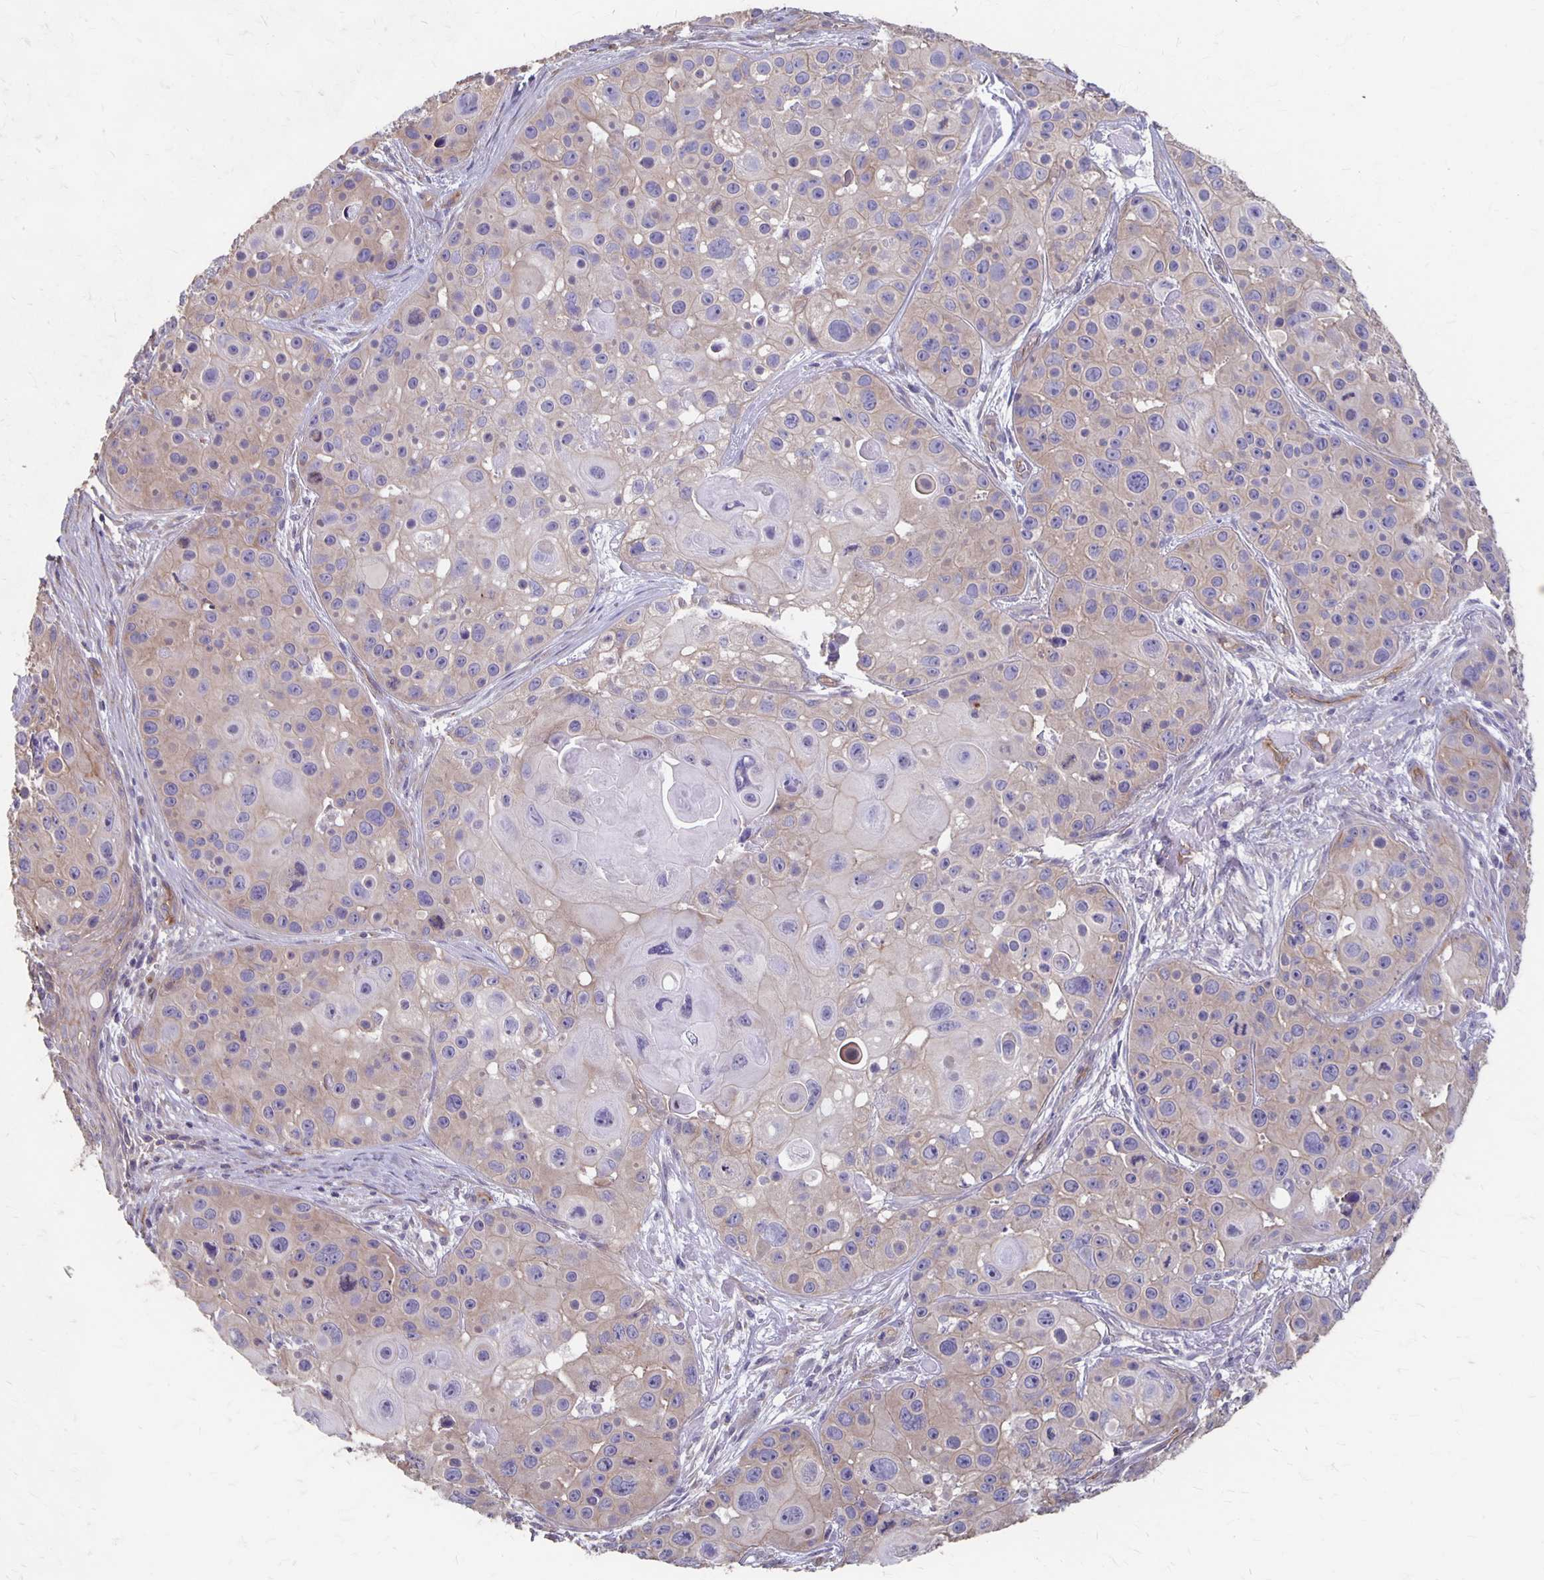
{"staining": {"intensity": "weak", "quantity": "<25%", "location": "cytoplasmic/membranous"}, "tissue": "skin cancer", "cell_type": "Tumor cells", "image_type": "cancer", "snomed": [{"axis": "morphology", "description": "Squamous cell carcinoma, NOS"}, {"axis": "topography", "description": "Skin"}], "caption": "An immunohistochemistry (IHC) micrograph of skin squamous cell carcinoma is shown. There is no staining in tumor cells of skin squamous cell carcinoma.", "gene": "PPP1R3E", "patient": {"sex": "male", "age": 92}}